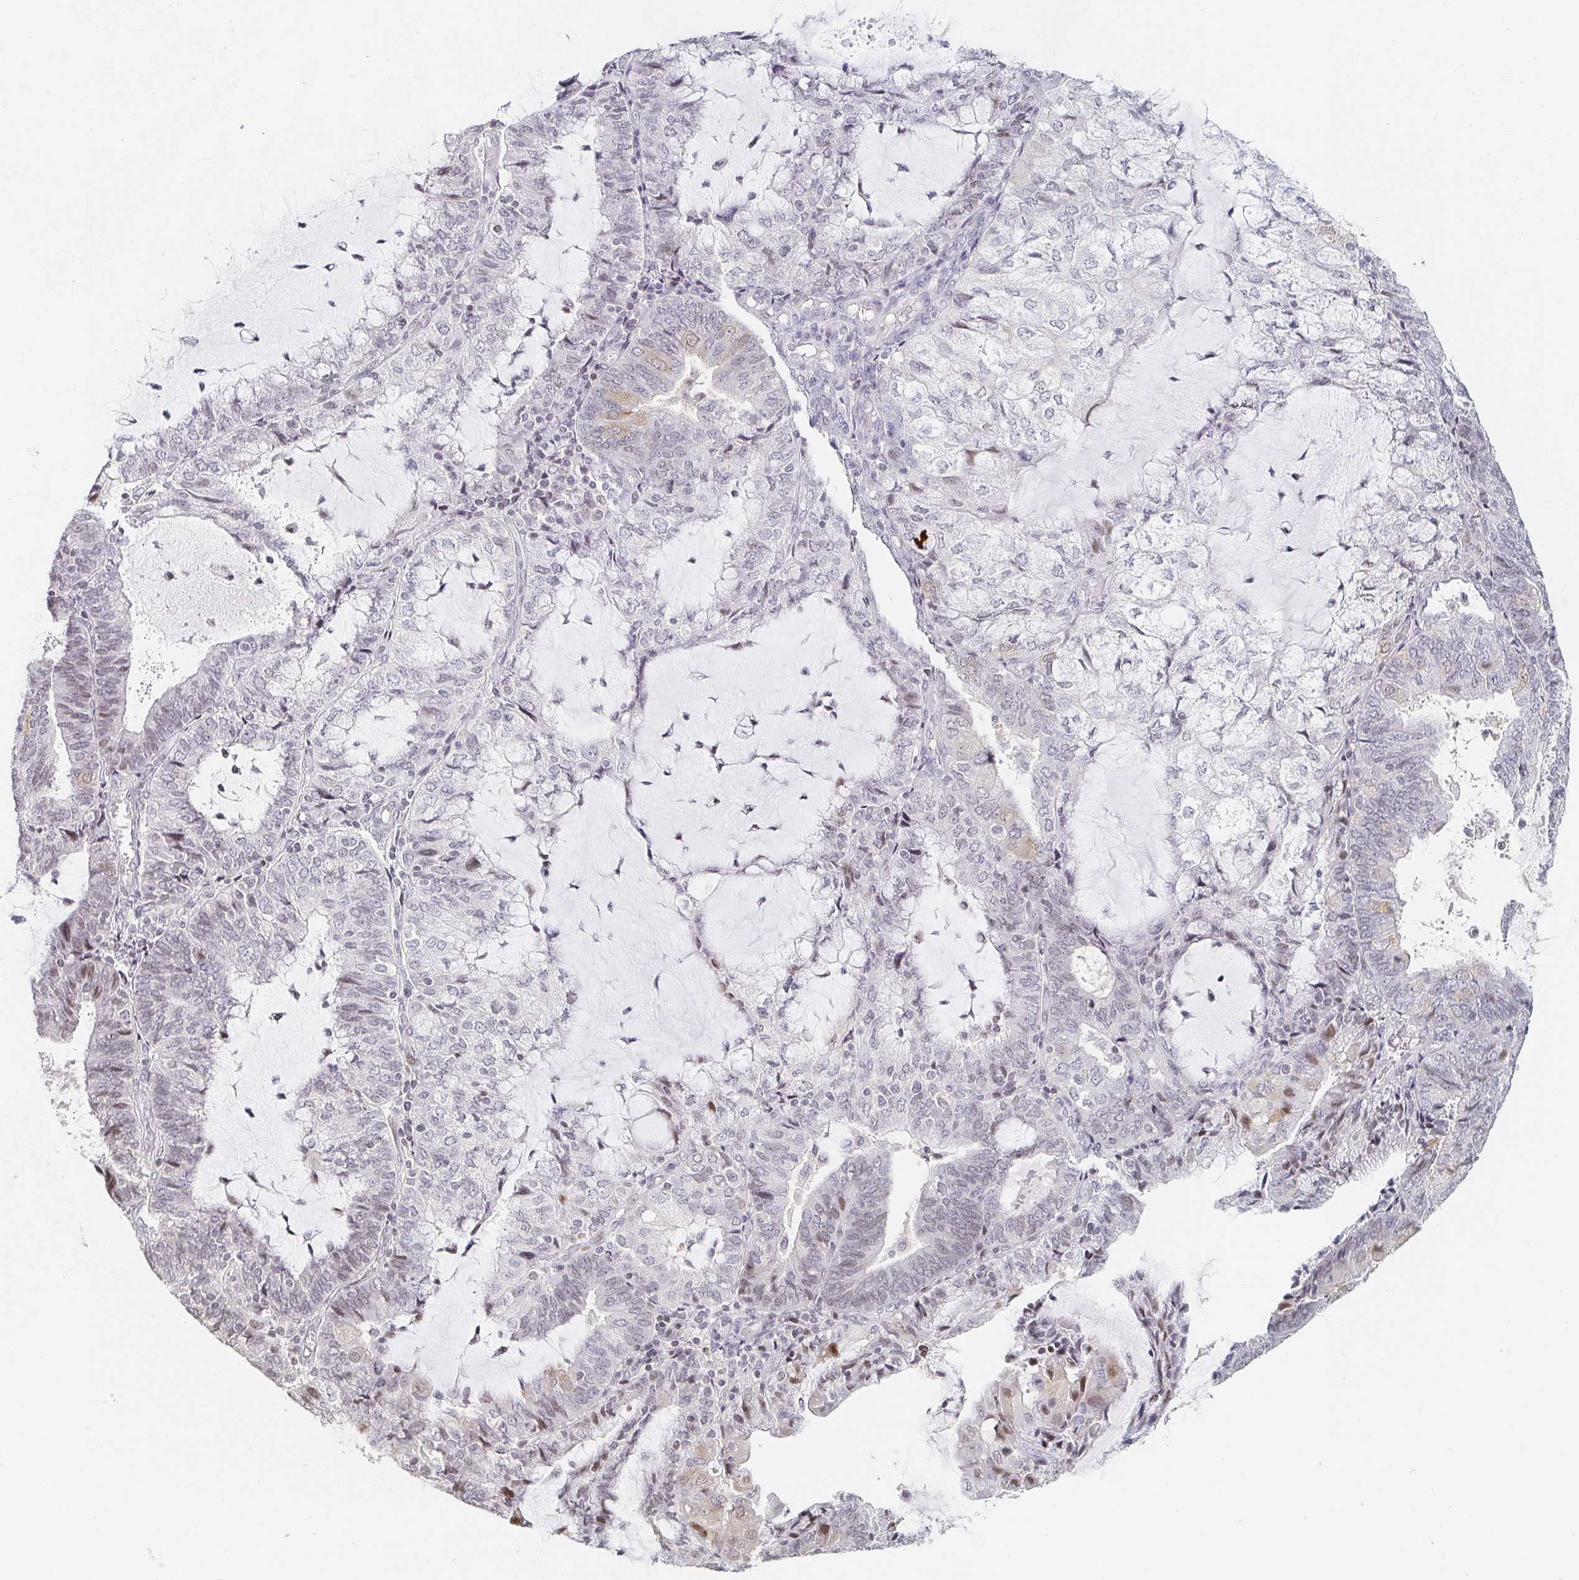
{"staining": {"intensity": "weak", "quantity": "<25%", "location": "cytoplasmic/membranous,nuclear"}, "tissue": "endometrial cancer", "cell_type": "Tumor cells", "image_type": "cancer", "snomed": [{"axis": "morphology", "description": "Adenocarcinoma, NOS"}, {"axis": "topography", "description": "Endometrium"}], "caption": "Histopathology image shows no protein expression in tumor cells of endometrial cancer tissue.", "gene": "NME9", "patient": {"sex": "female", "age": 81}}